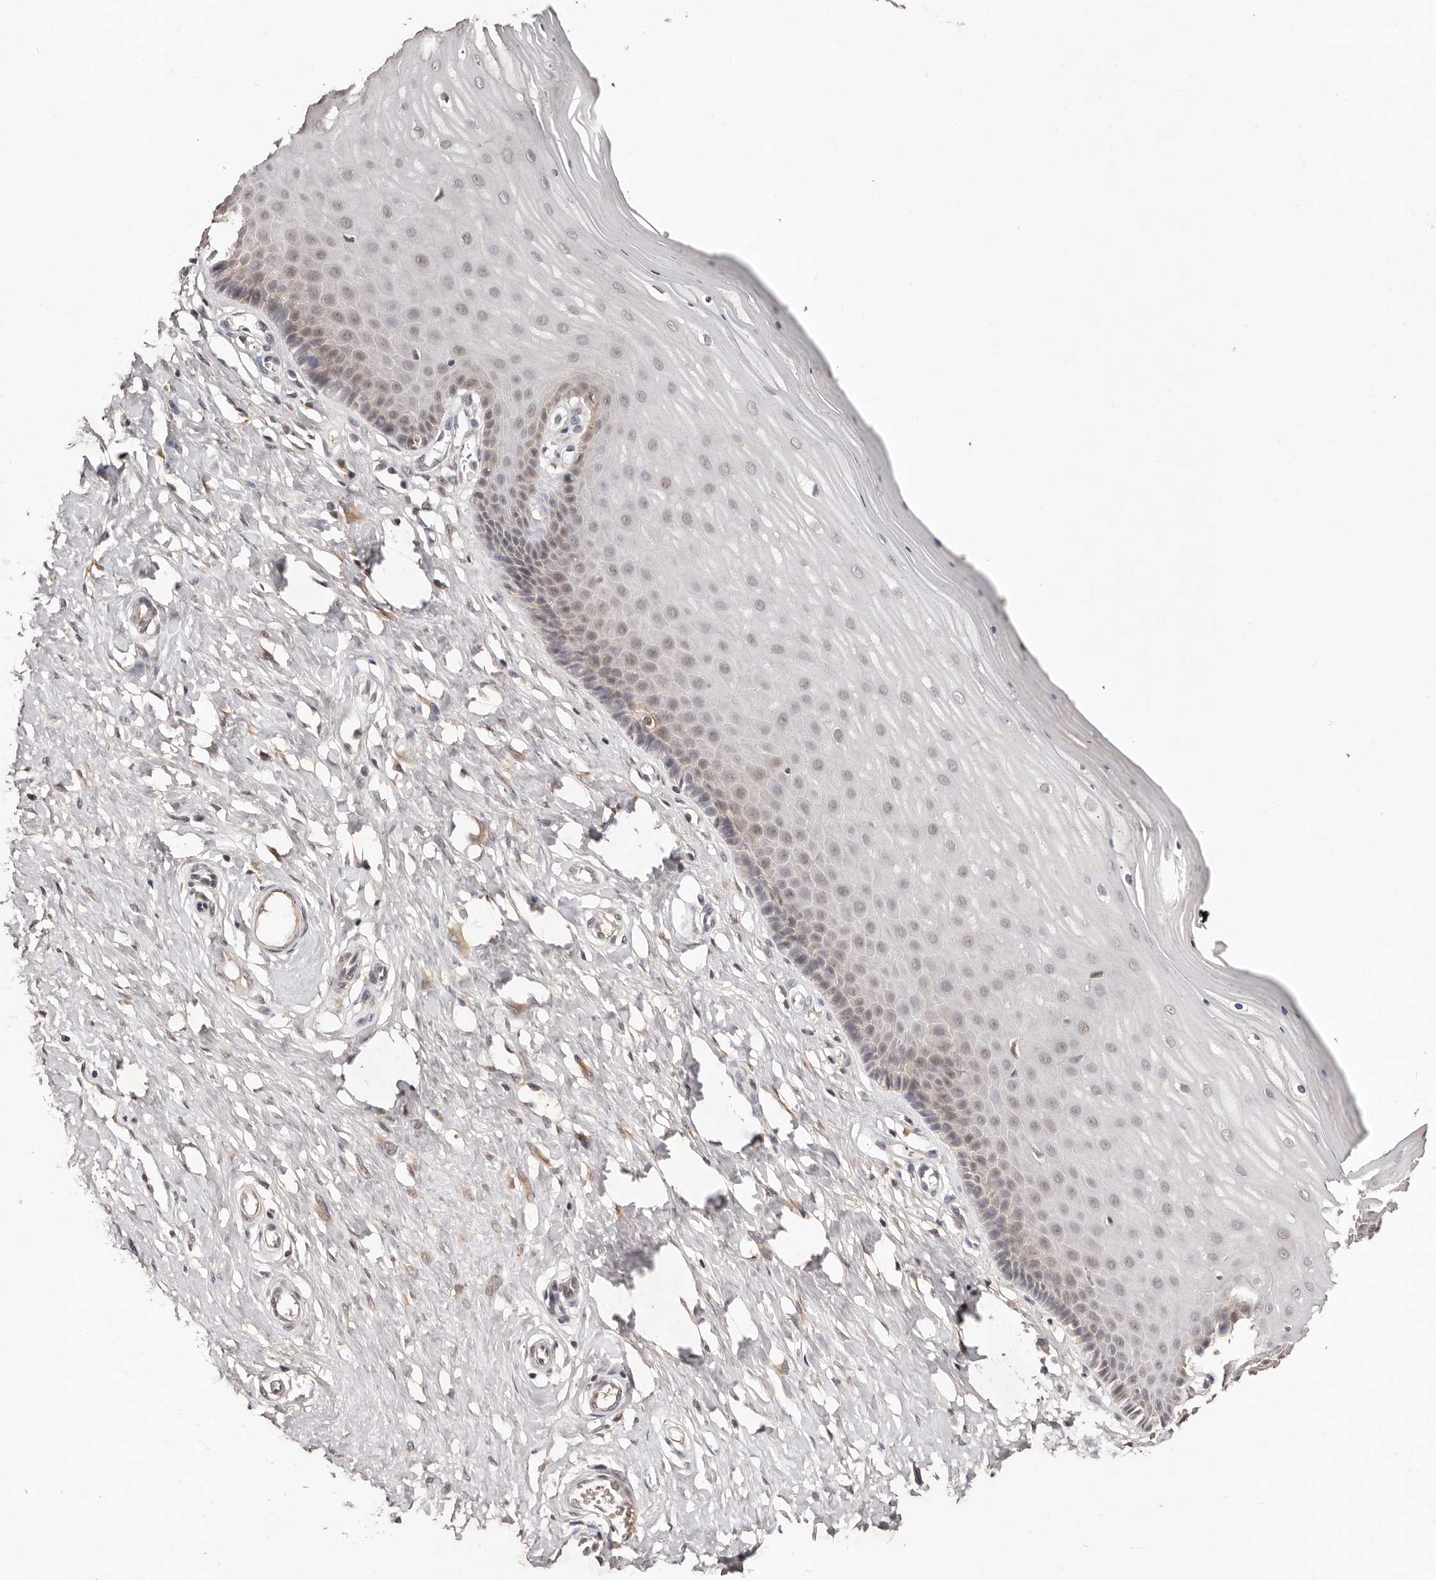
{"staining": {"intensity": "weak", "quantity": "<25%", "location": "cytoplasmic/membranous,nuclear"}, "tissue": "cervix", "cell_type": "Glandular cells", "image_type": "normal", "snomed": [{"axis": "morphology", "description": "Normal tissue, NOS"}, {"axis": "topography", "description": "Cervix"}], "caption": "High magnification brightfield microscopy of normal cervix stained with DAB (3,3'-diaminobenzidine) (brown) and counterstained with hematoxylin (blue): glandular cells show no significant expression.", "gene": "BICRAL", "patient": {"sex": "female", "age": 55}}